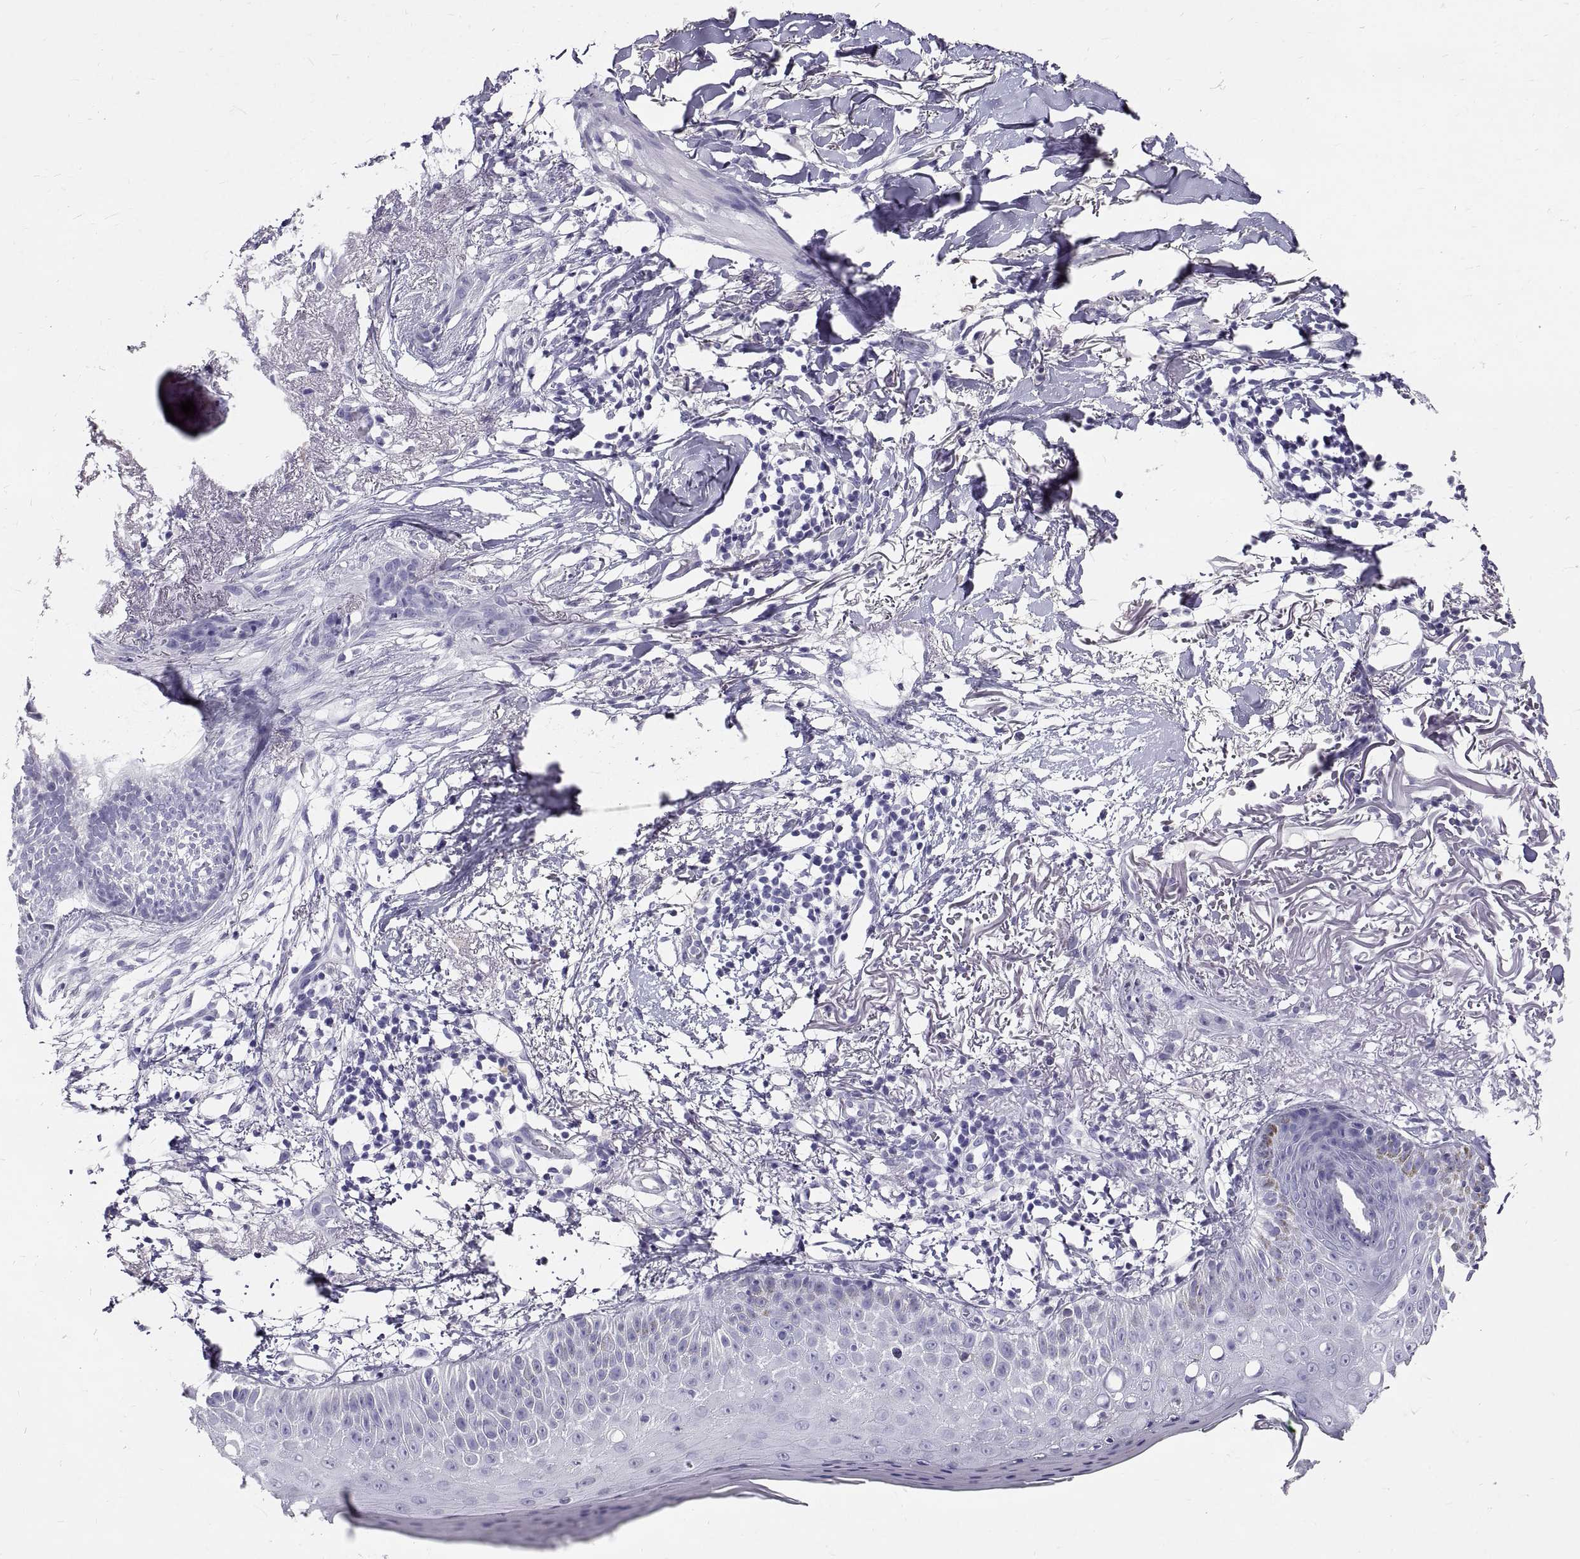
{"staining": {"intensity": "negative", "quantity": "none", "location": "none"}, "tissue": "skin cancer", "cell_type": "Tumor cells", "image_type": "cancer", "snomed": [{"axis": "morphology", "description": "Normal tissue, NOS"}, {"axis": "morphology", "description": "Basal cell carcinoma"}, {"axis": "topography", "description": "Skin"}], "caption": "Tumor cells are negative for protein expression in human skin basal cell carcinoma. Nuclei are stained in blue.", "gene": "GNG12", "patient": {"sex": "male", "age": 84}}